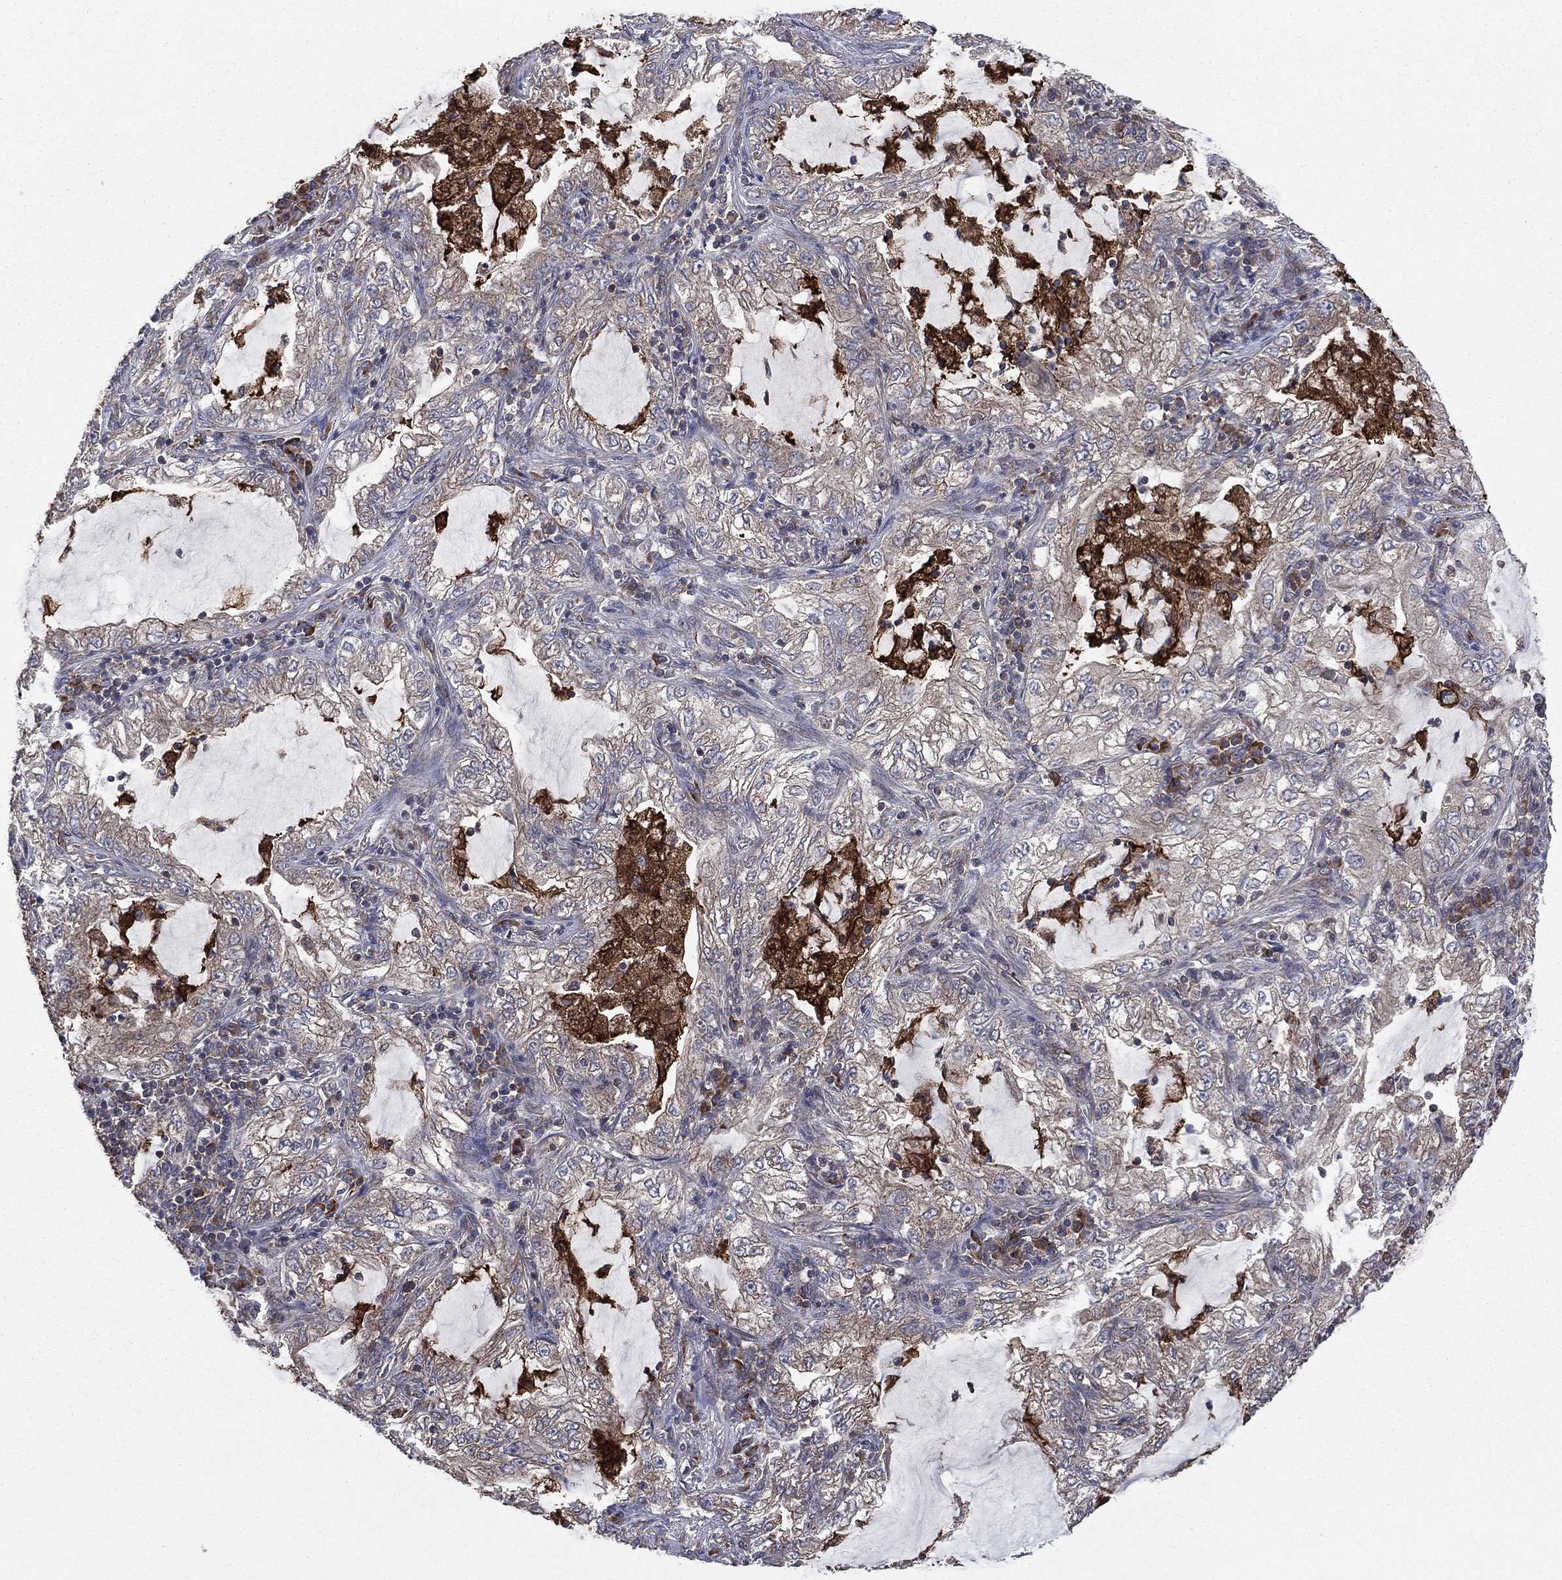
{"staining": {"intensity": "negative", "quantity": "none", "location": "none"}, "tissue": "lung cancer", "cell_type": "Tumor cells", "image_type": "cancer", "snomed": [{"axis": "morphology", "description": "Adenocarcinoma, NOS"}, {"axis": "topography", "description": "Lung"}], "caption": "There is no significant positivity in tumor cells of lung cancer.", "gene": "C2orf76", "patient": {"sex": "female", "age": 73}}